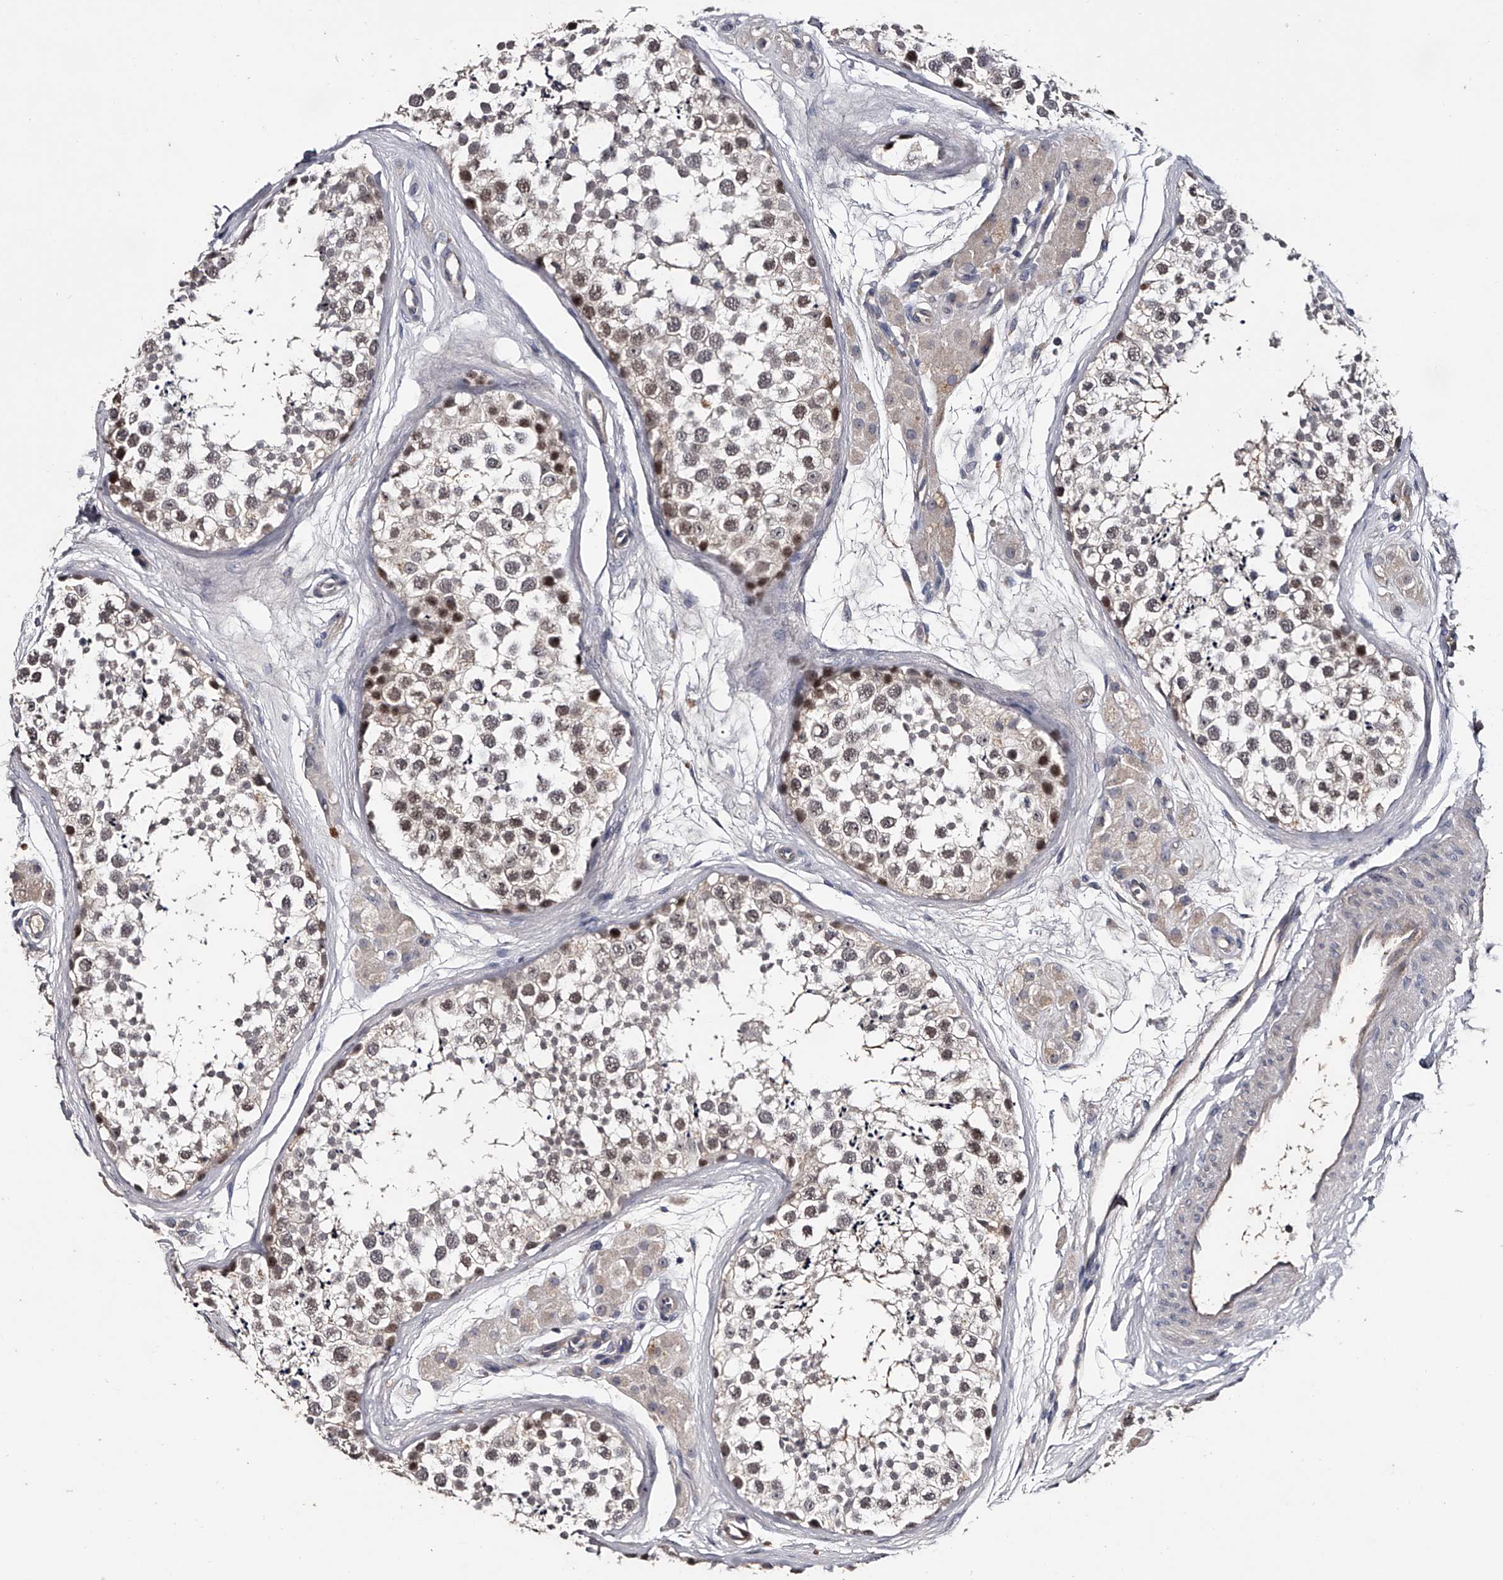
{"staining": {"intensity": "moderate", "quantity": "25%-75%", "location": "nuclear"}, "tissue": "testis", "cell_type": "Cells in seminiferous ducts", "image_type": "normal", "snomed": [{"axis": "morphology", "description": "Normal tissue, NOS"}, {"axis": "topography", "description": "Testis"}], "caption": "IHC (DAB) staining of normal human testis exhibits moderate nuclear protein expression in approximately 25%-75% of cells in seminiferous ducts. The protein is shown in brown color, while the nuclei are stained blue.", "gene": "MDN1", "patient": {"sex": "male", "age": 56}}